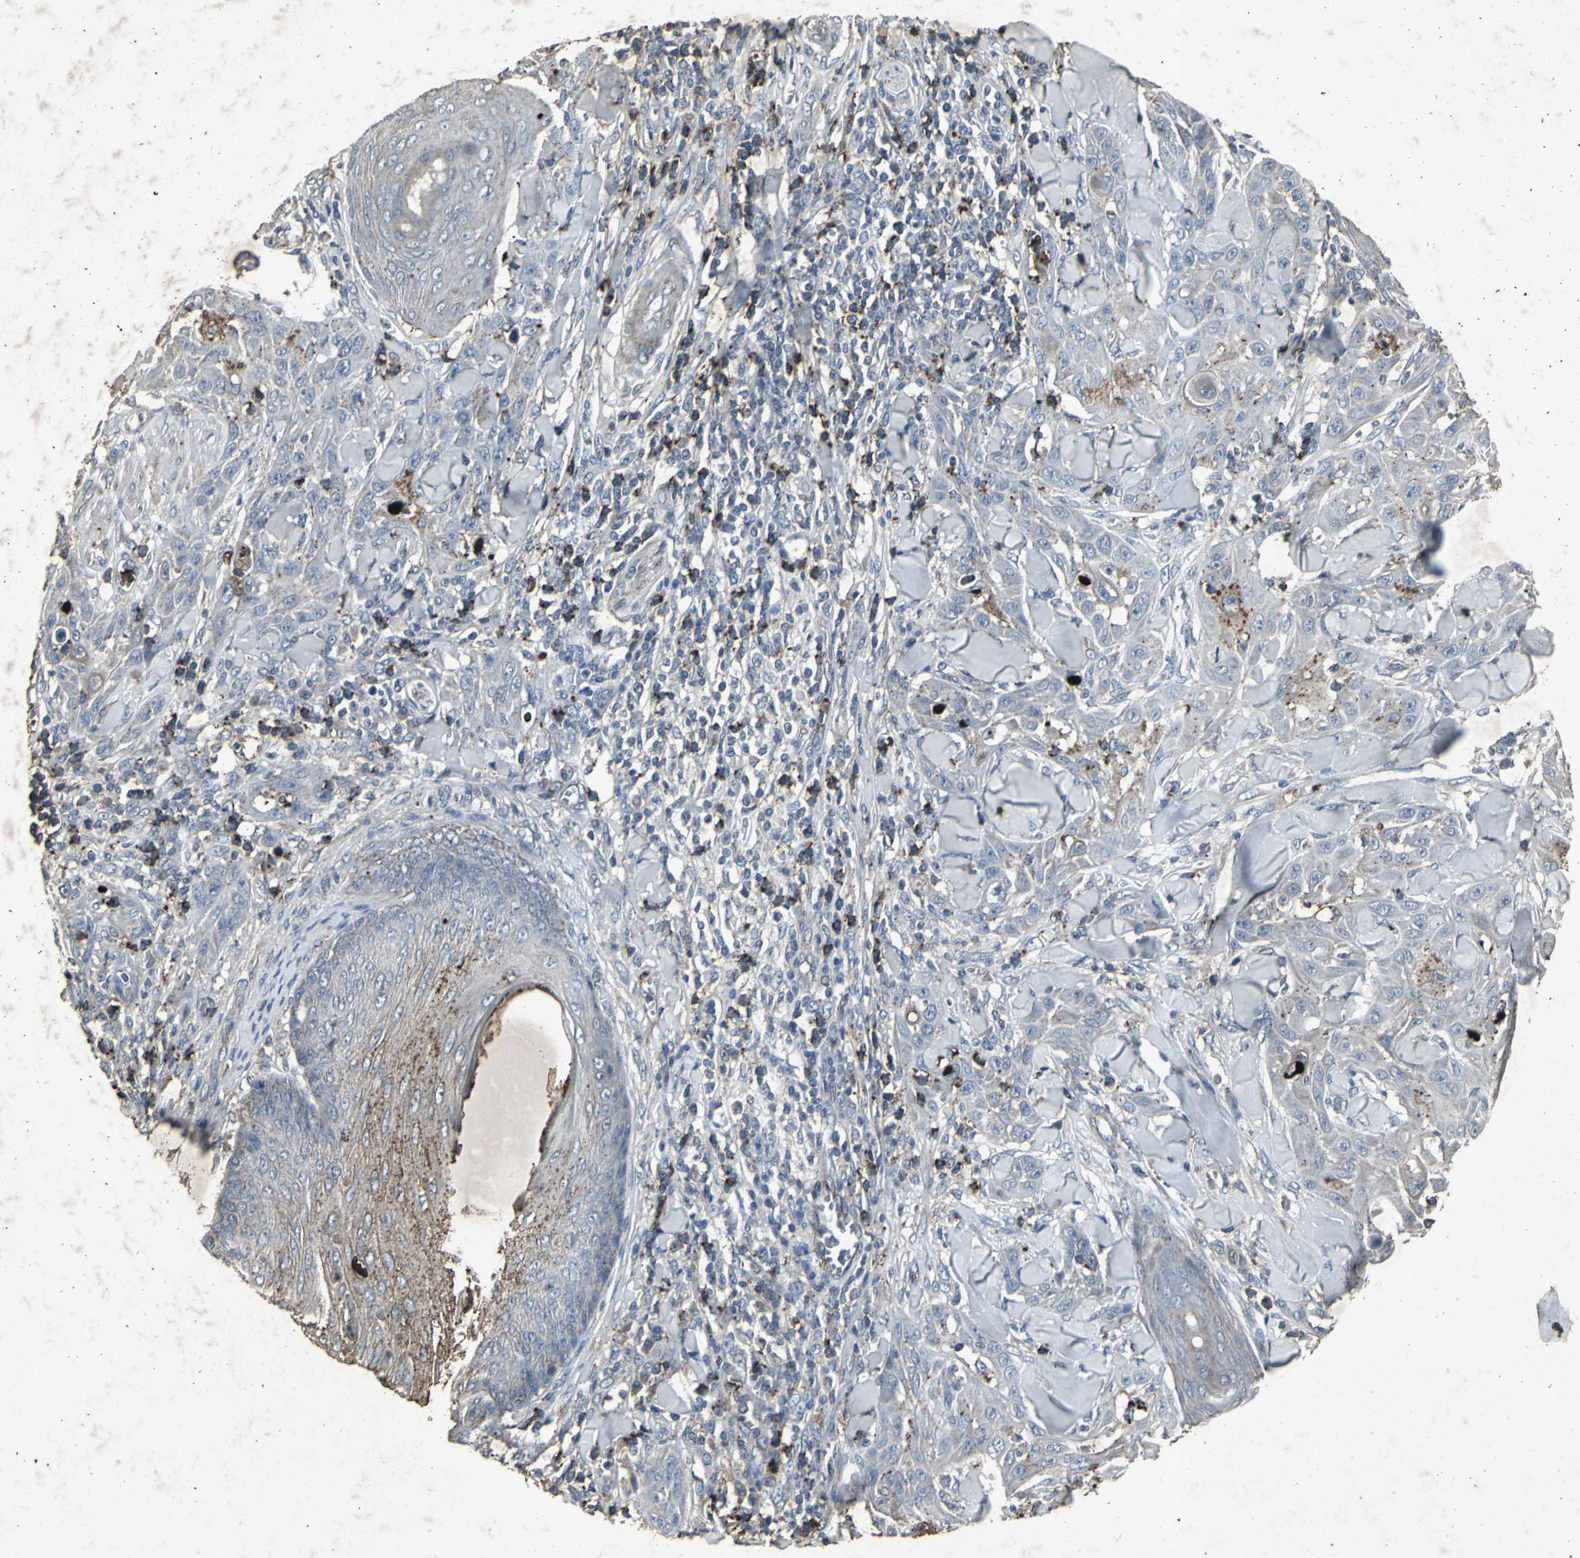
{"staining": {"intensity": "moderate", "quantity": "25%-75%", "location": "cytoplasmic/membranous"}, "tissue": "skin cancer", "cell_type": "Tumor cells", "image_type": "cancer", "snomed": [{"axis": "morphology", "description": "Squamous cell carcinoma, NOS"}, {"axis": "topography", "description": "Skin"}], "caption": "DAB (3,3'-diaminobenzidine) immunohistochemical staining of squamous cell carcinoma (skin) exhibits moderate cytoplasmic/membranous protein staining in about 25%-75% of tumor cells. Using DAB (brown) and hematoxylin (blue) stains, captured at high magnification using brightfield microscopy.", "gene": "CCR9", "patient": {"sex": "male", "age": 24}}